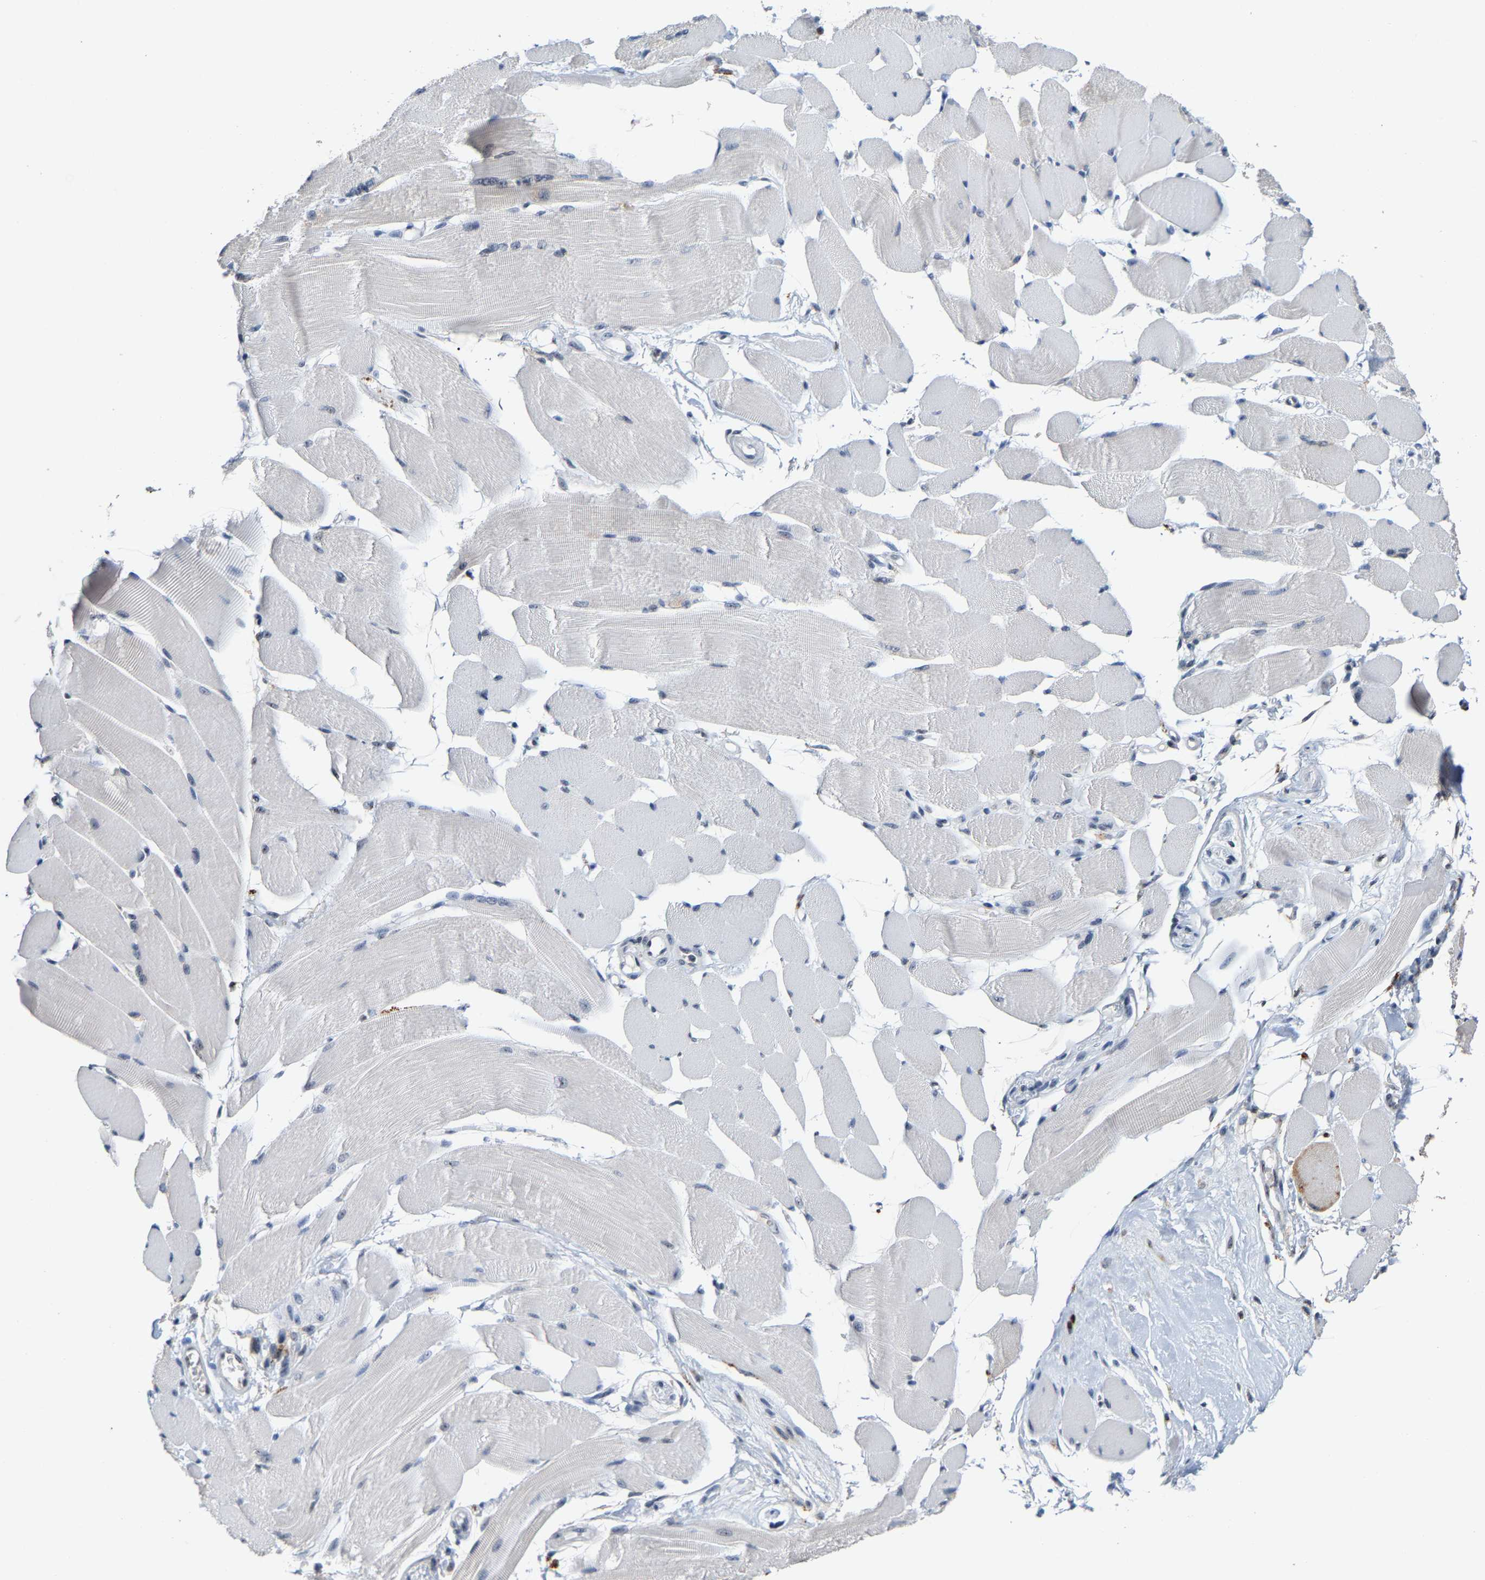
{"staining": {"intensity": "moderate", "quantity": "25%-75%", "location": "nuclear"}, "tissue": "skeletal muscle", "cell_type": "Myocytes", "image_type": "normal", "snomed": [{"axis": "morphology", "description": "Normal tissue, NOS"}, {"axis": "topography", "description": "Skeletal muscle"}, {"axis": "topography", "description": "Peripheral nerve tissue"}], "caption": "Benign skeletal muscle demonstrates moderate nuclear staining in approximately 25%-75% of myocytes, visualized by immunohistochemistry. (DAB = brown stain, brightfield microscopy at high magnification).", "gene": "NOP58", "patient": {"sex": "female", "age": 84}}